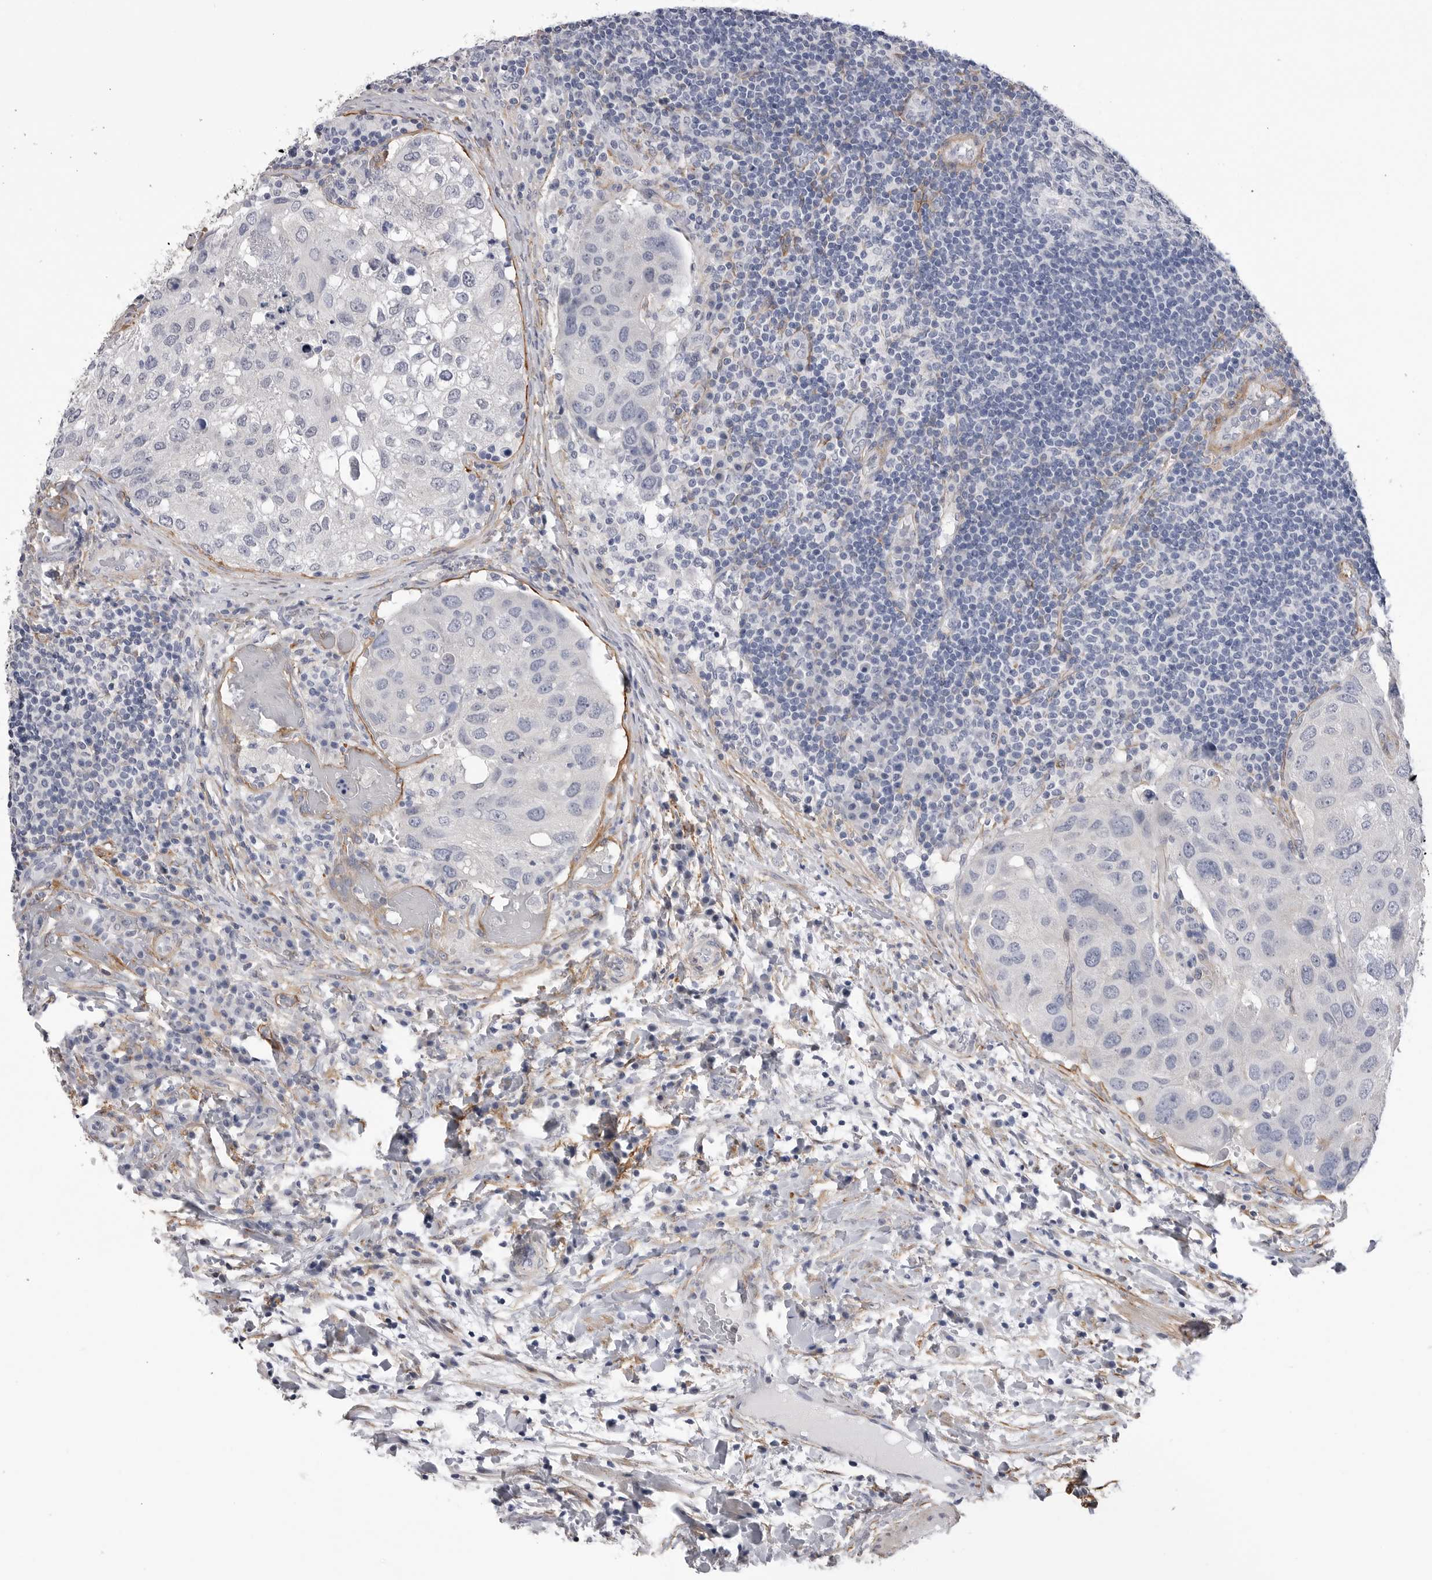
{"staining": {"intensity": "negative", "quantity": "none", "location": "none"}, "tissue": "urothelial cancer", "cell_type": "Tumor cells", "image_type": "cancer", "snomed": [{"axis": "morphology", "description": "Urothelial carcinoma, High grade"}, {"axis": "topography", "description": "Lymph node"}, {"axis": "topography", "description": "Urinary bladder"}], "caption": "DAB immunohistochemical staining of high-grade urothelial carcinoma shows no significant expression in tumor cells.", "gene": "AKAP12", "patient": {"sex": "male", "age": 51}}